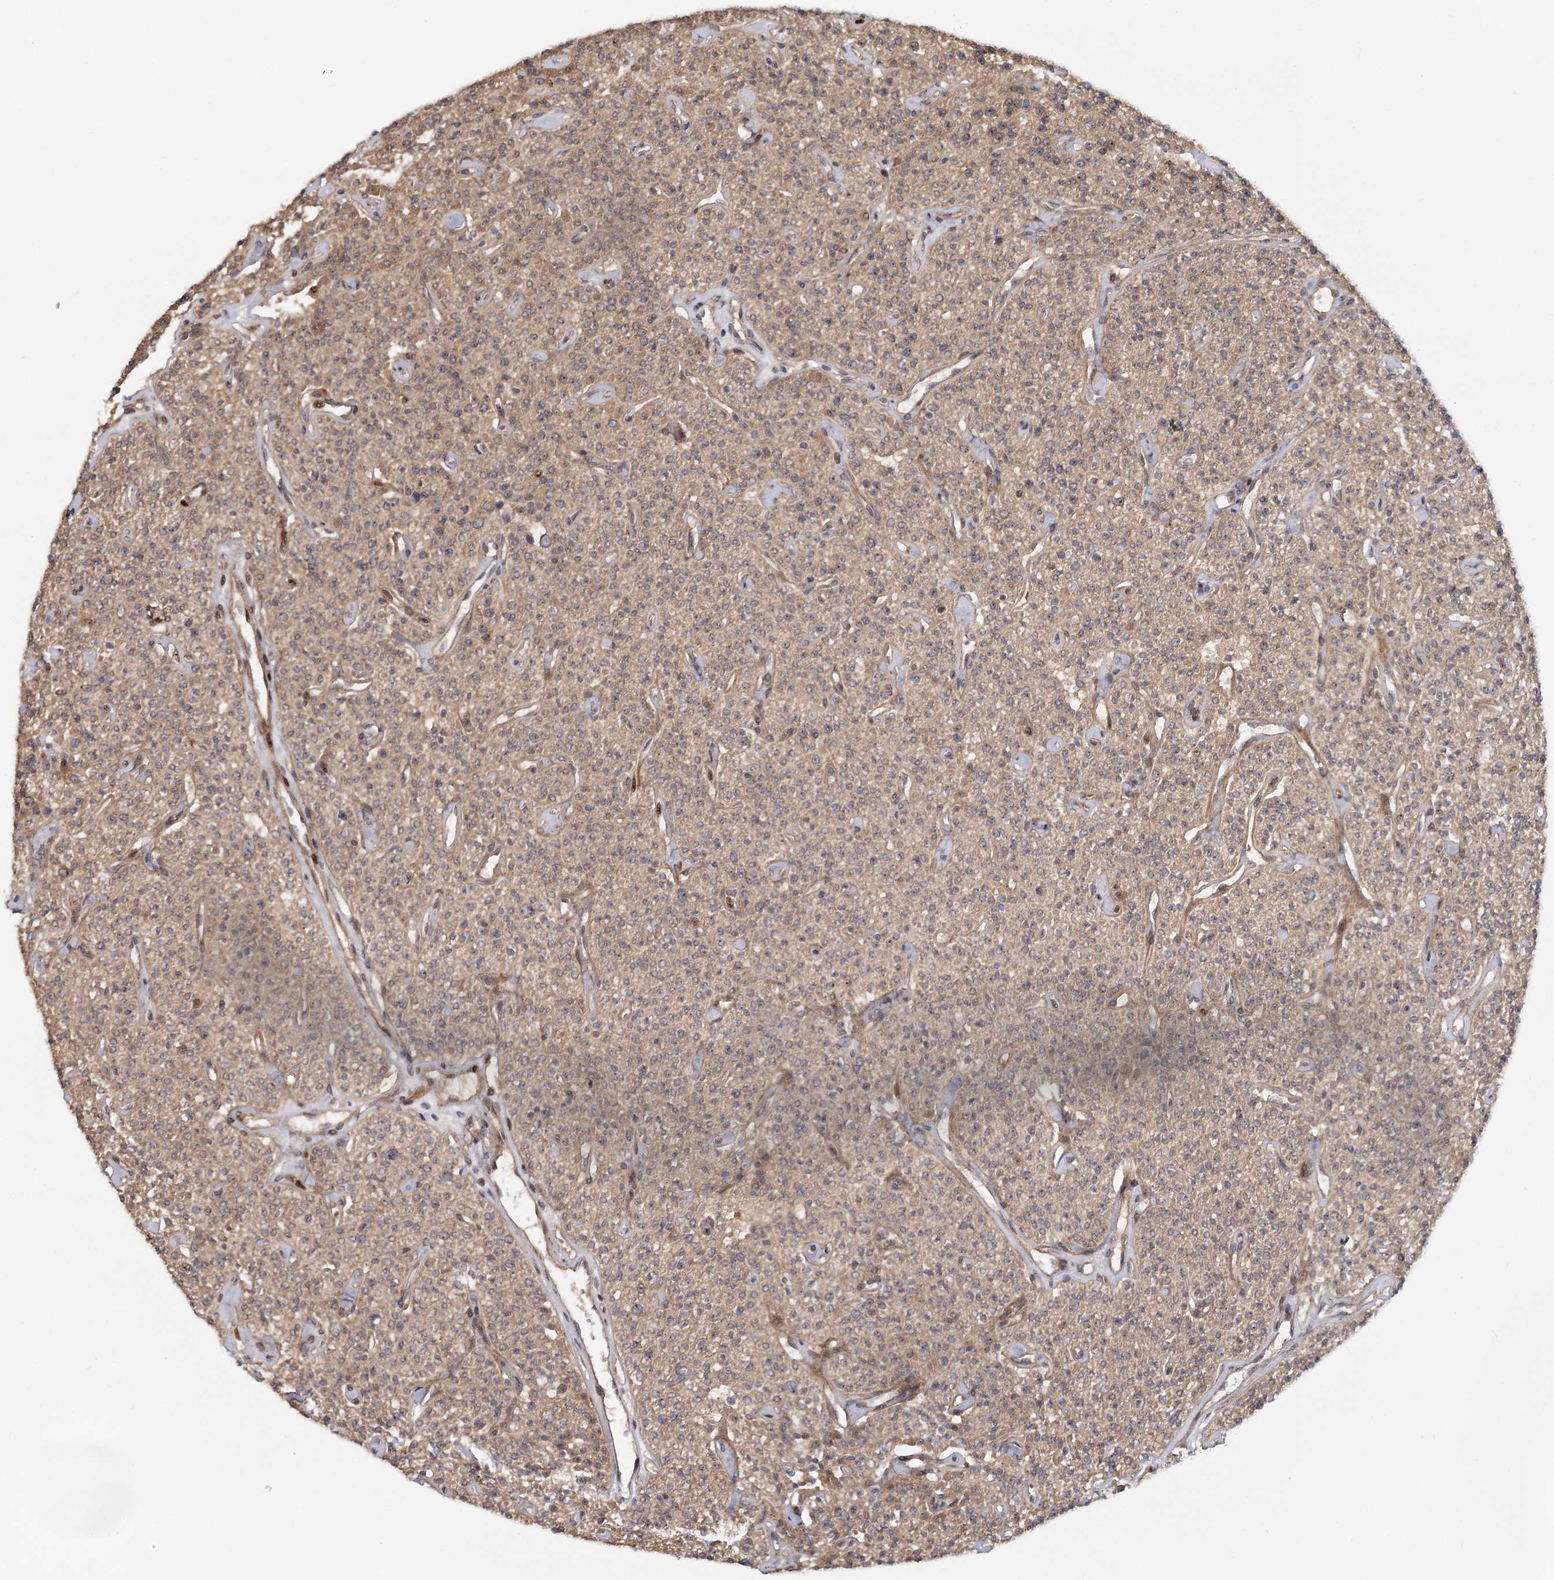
{"staining": {"intensity": "moderate", "quantity": ">75%", "location": "cytoplasmic/membranous,nuclear"}, "tissue": "parathyroid gland", "cell_type": "Glandular cells", "image_type": "normal", "snomed": [{"axis": "morphology", "description": "Normal tissue, NOS"}, {"axis": "topography", "description": "Parathyroid gland"}], "caption": "Moderate cytoplasmic/membranous,nuclear positivity is present in approximately >75% of glandular cells in unremarkable parathyroid gland.", "gene": "PIK3C2A", "patient": {"sex": "male", "age": 46}}